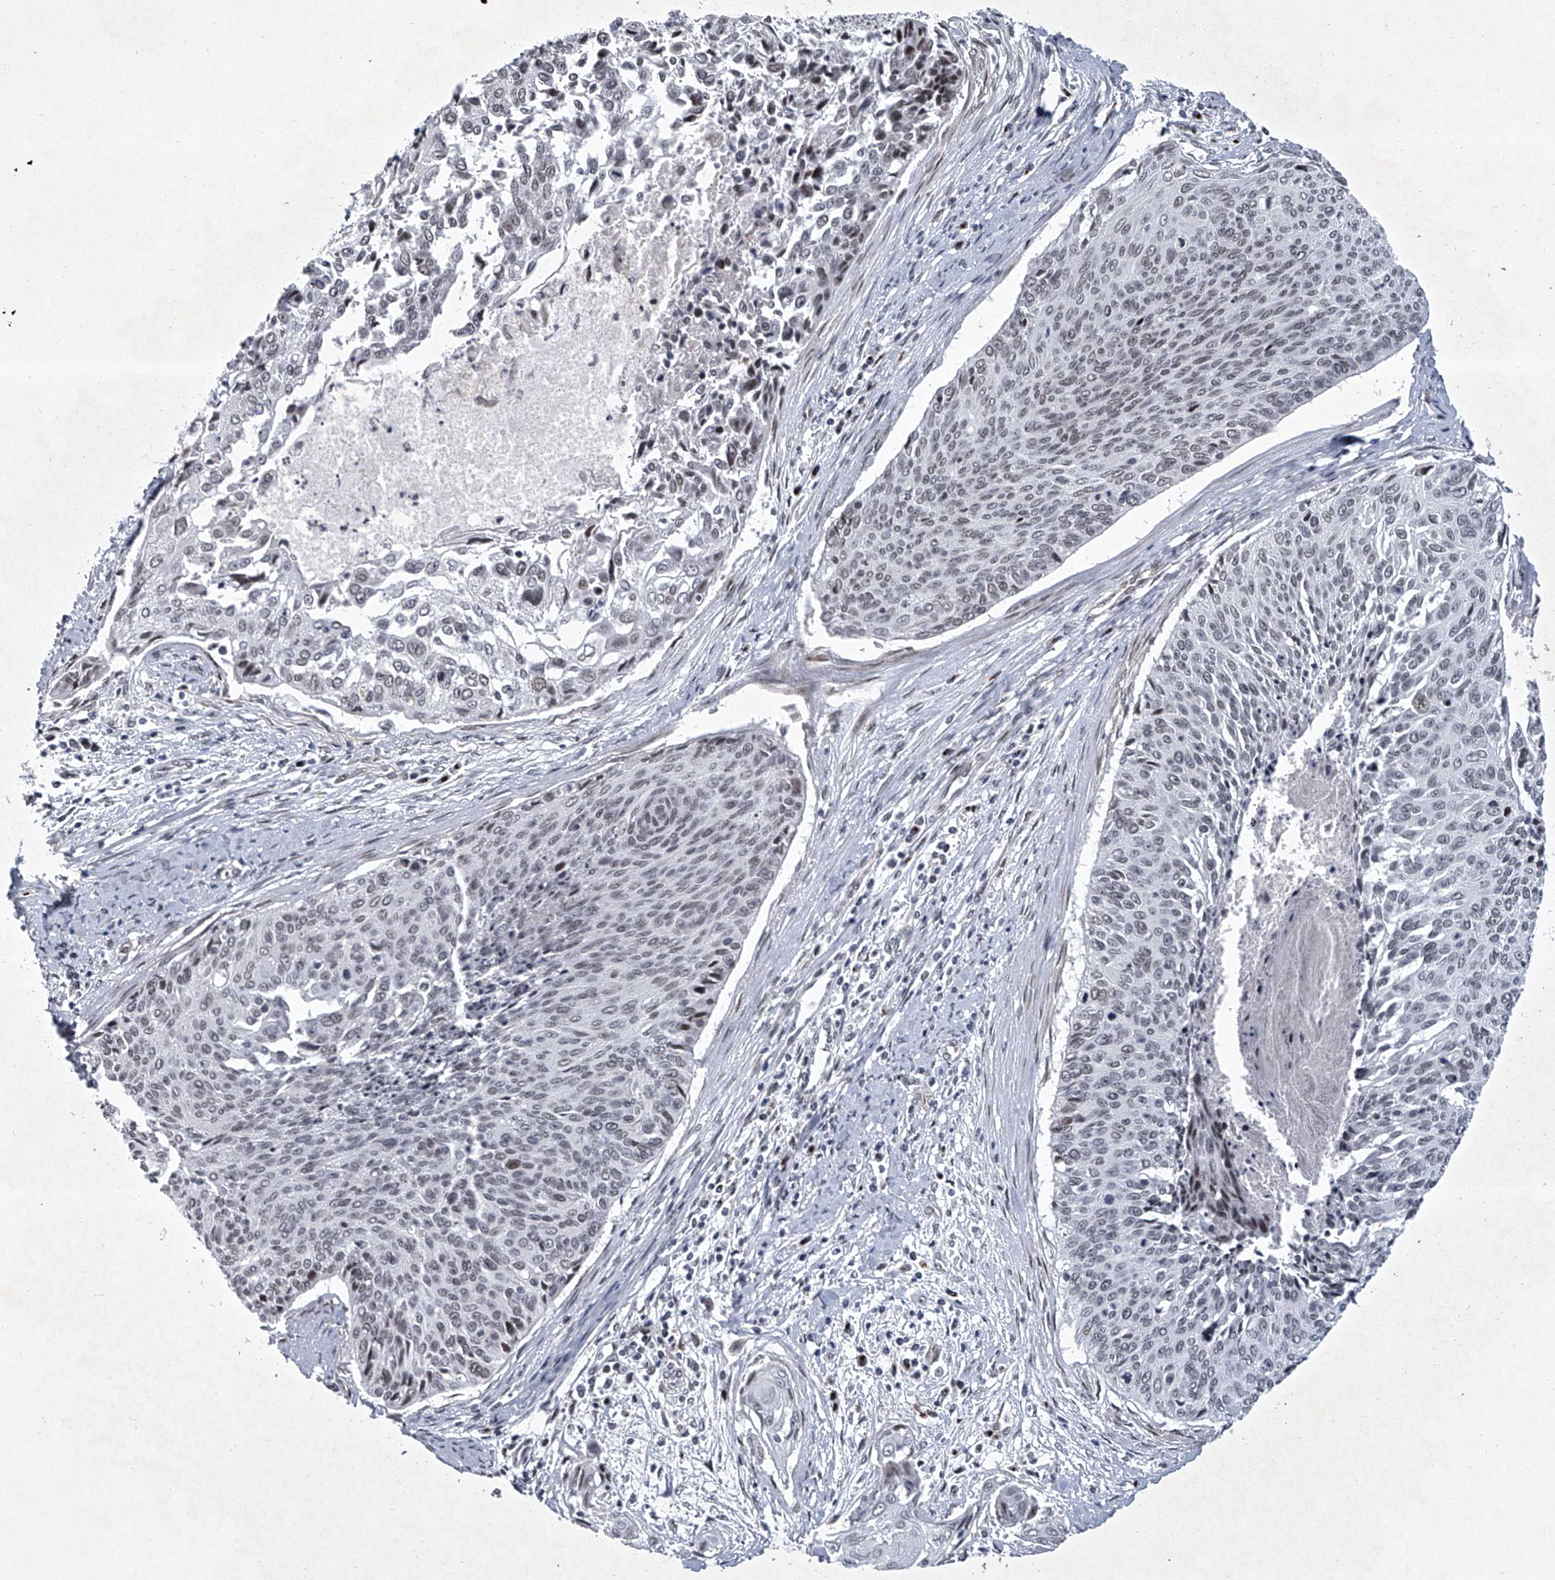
{"staining": {"intensity": "weak", "quantity": "<25%", "location": "nuclear"}, "tissue": "cervical cancer", "cell_type": "Tumor cells", "image_type": "cancer", "snomed": [{"axis": "morphology", "description": "Squamous cell carcinoma, NOS"}, {"axis": "topography", "description": "Cervix"}], "caption": "High magnification brightfield microscopy of cervical cancer stained with DAB (brown) and counterstained with hematoxylin (blue): tumor cells show no significant staining. (Immunohistochemistry (ihc), brightfield microscopy, high magnification).", "gene": "MLLT1", "patient": {"sex": "female", "age": 55}}